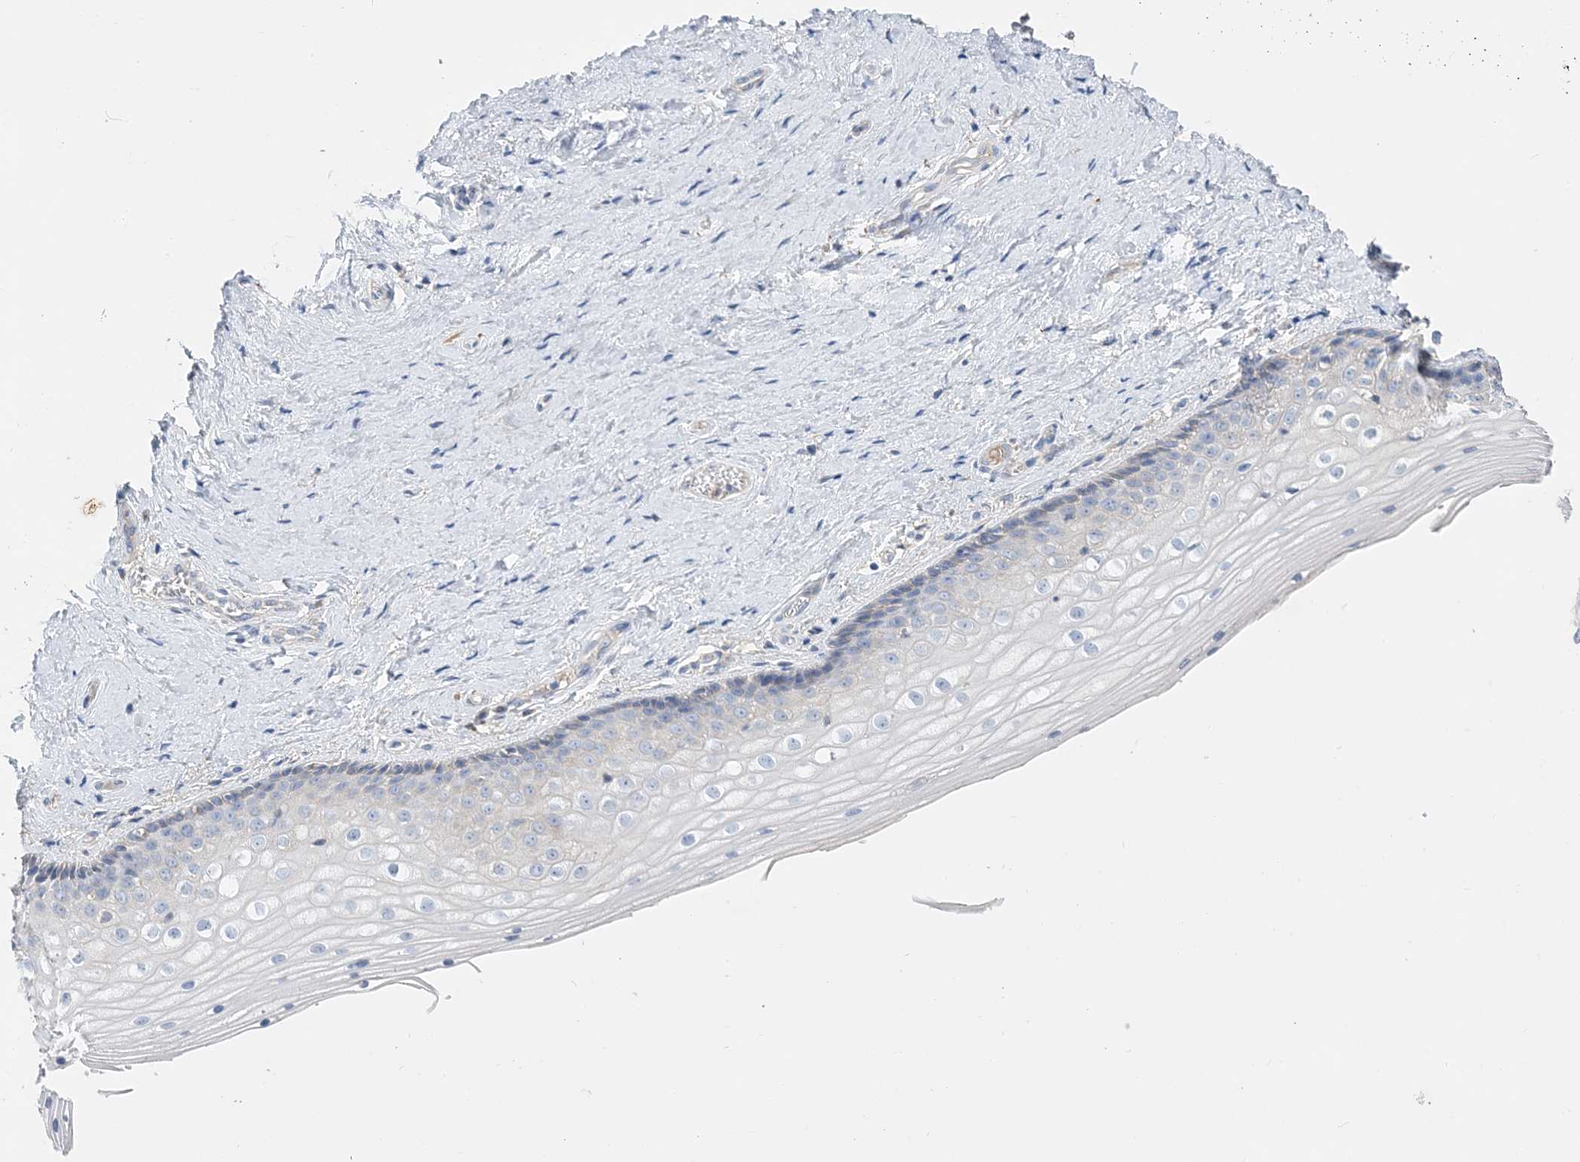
{"staining": {"intensity": "negative", "quantity": "none", "location": "none"}, "tissue": "vagina", "cell_type": "Squamous epithelial cells", "image_type": "normal", "snomed": [{"axis": "morphology", "description": "Normal tissue, NOS"}, {"axis": "topography", "description": "Vagina"}], "caption": "Squamous epithelial cells show no significant protein staining in normal vagina.", "gene": "GRINA", "patient": {"sex": "female", "age": 46}}